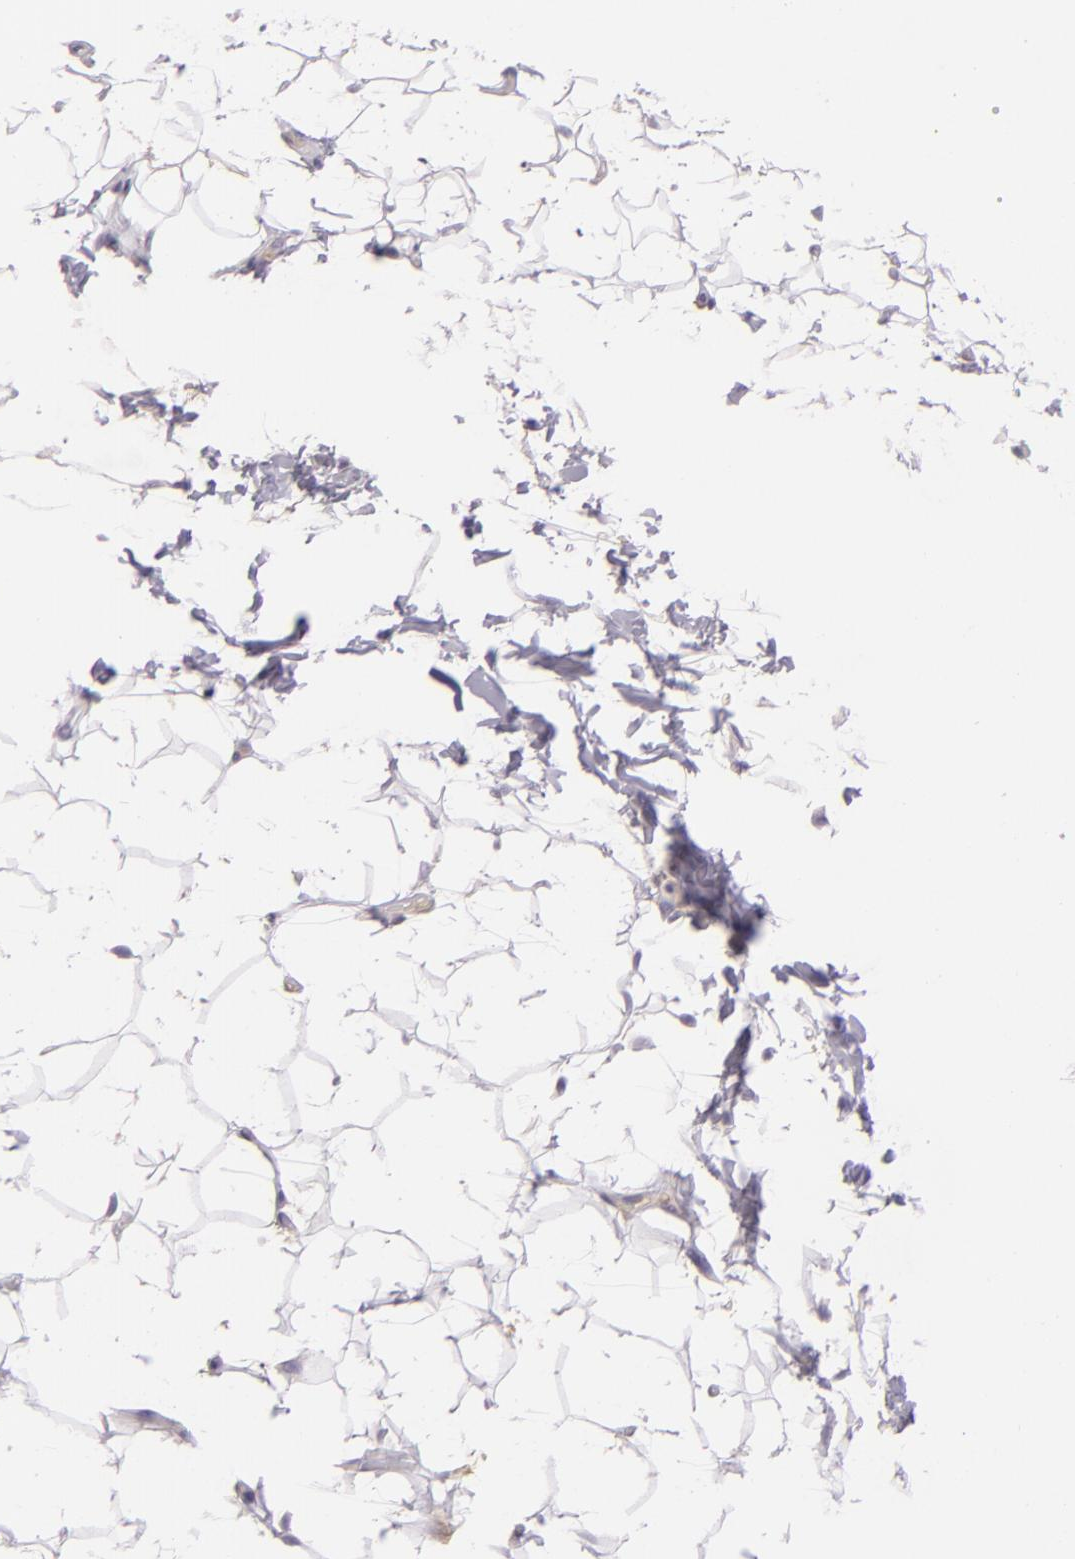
{"staining": {"intensity": "negative", "quantity": "none", "location": "none"}, "tissue": "adipose tissue", "cell_type": "Adipocytes", "image_type": "normal", "snomed": [{"axis": "morphology", "description": "Normal tissue, NOS"}, {"axis": "topography", "description": "Soft tissue"}], "caption": "The immunohistochemistry photomicrograph has no significant staining in adipocytes of adipose tissue. (DAB (3,3'-diaminobenzidine) immunohistochemistry visualized using brightfield microscopy, high magnification).", "gene": "CHEK2", "patient": {"sex": "male", "age": 26}}